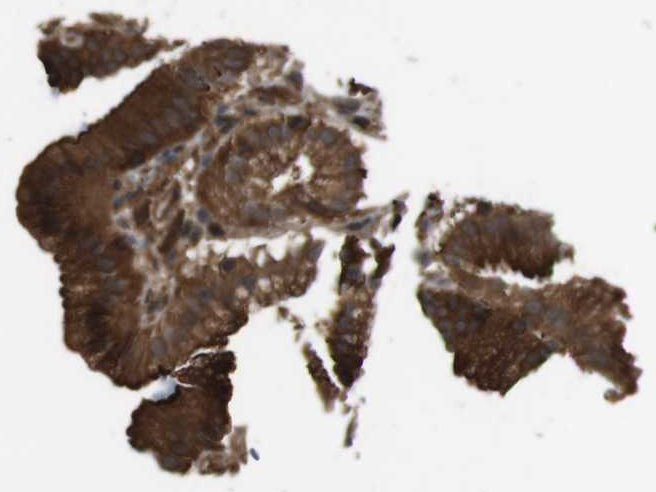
{"staining": {"intensity": "strong", "quantity": ">75%", "location": "cytoplasmic/membranous"}, "tissue": "gallbladder", "cell_type": "Glandular cells", "image_type": "normal", "snomed": [{"axis": "morphology", "description": "Normal tissue, NOS"}, {"axis": "topography", "description": "Gallbladder"}], "caption": "IHC (DAB) staining of normal human gallbladder displays strong cytoplasmic/membranous protein expression in about >75% of glandular cells. (DAB = brown stain, brightfield microscopy at high magnification).", "gene": "BAG4", "patient": {"sex": "male", "age": 54}}